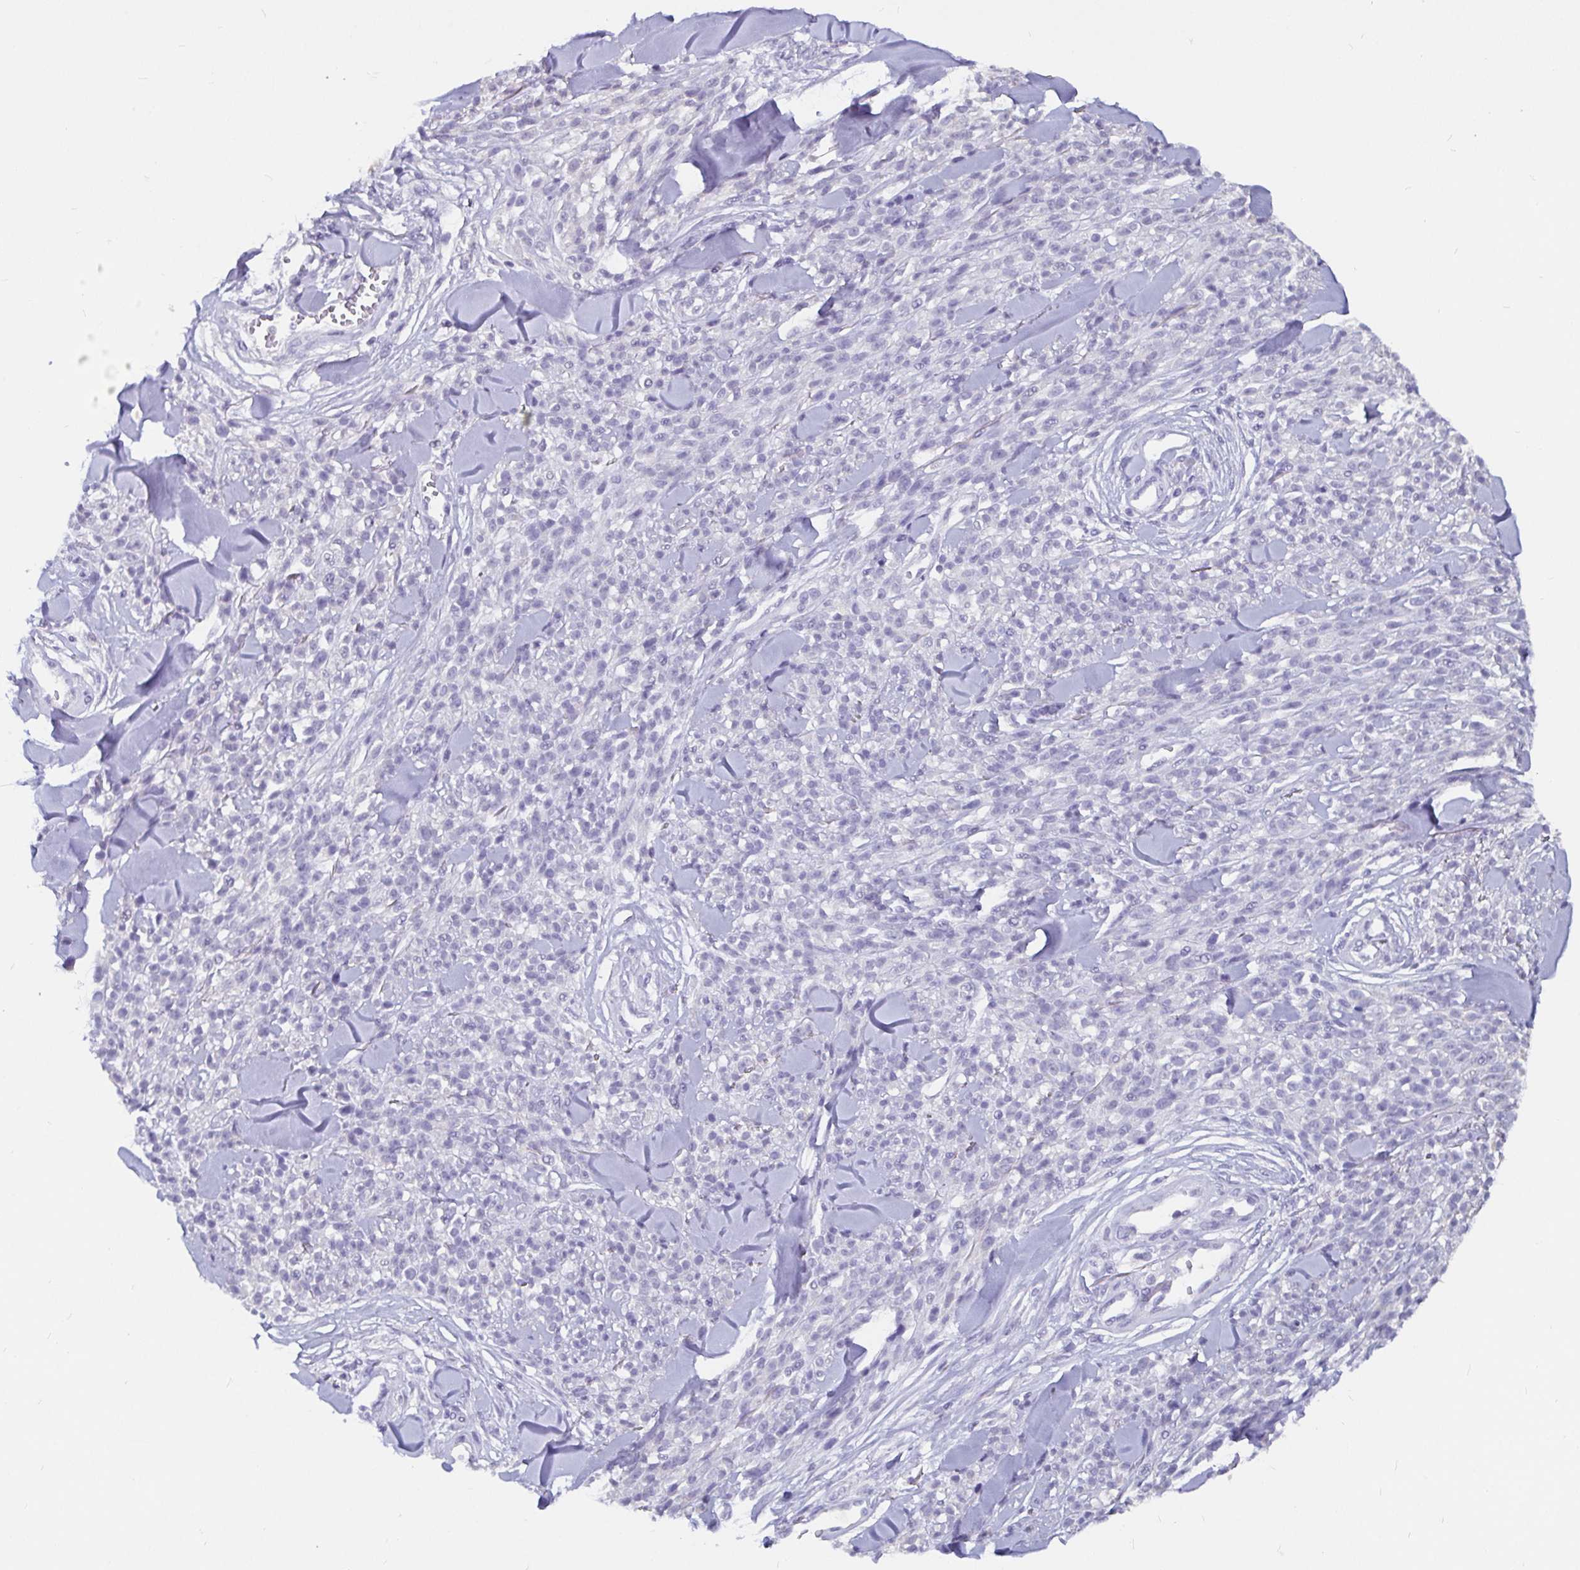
{"staining": {"intensity": "negative", "quantity": "none", "location": "none"}, "tissue": "melanoma", "cell_type": "Tumor cells", "image_type": "cancer", "snomed": [{"axis": "morphology", "description": "Malignant melanoma, NOS"}, {"axis": "topography", "description": "Skin"}, {"axis": "topography", "description": "Skin of trunk"}], "caption": "High magnification brightfield microscopy of melanoma stained with DAB (brown) and counterstained with hematoxylin (blue): tumor cells show no significant staining.", "gene": "ADAMTS6", "patient": {"sex": "male", "age": 74}}